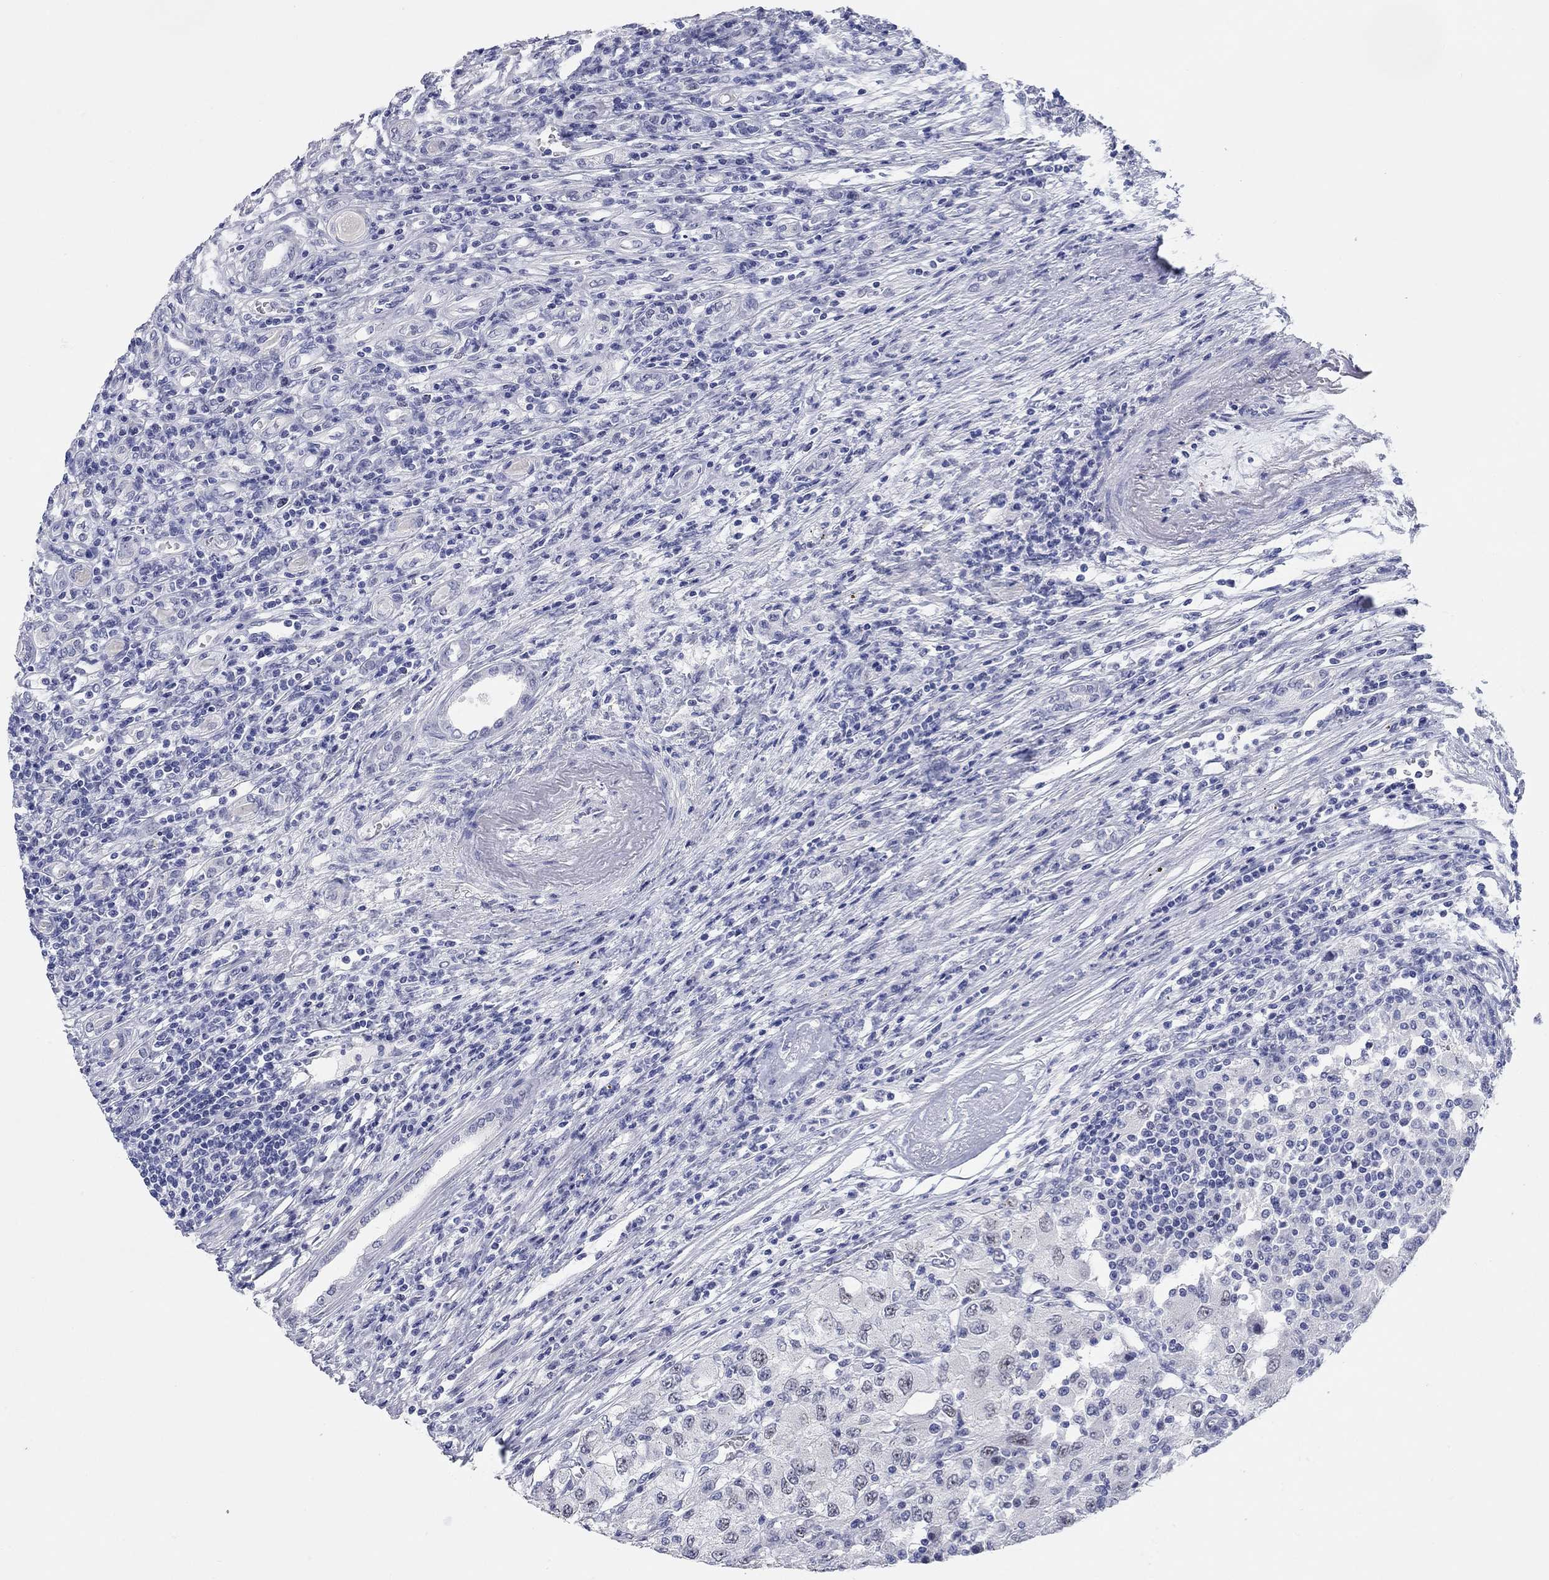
{"staining": {"intensity": "negative", "quantity": "none", "location": "none"}, "tissue": "renal cancer", "cell_type": "Tumor cells", "image_type": "cancer", "snomed": [{"axis": "morphology", "description": "Adenocarcinoma, NOS"}, {"axis": "topography", "description": "Kidney"}], "caption": "Tumor cells are negative for protein expression in human renal adenocarcinoma.", "gene": "WASF3", "patient": {"sex": "female", "age": 67}}